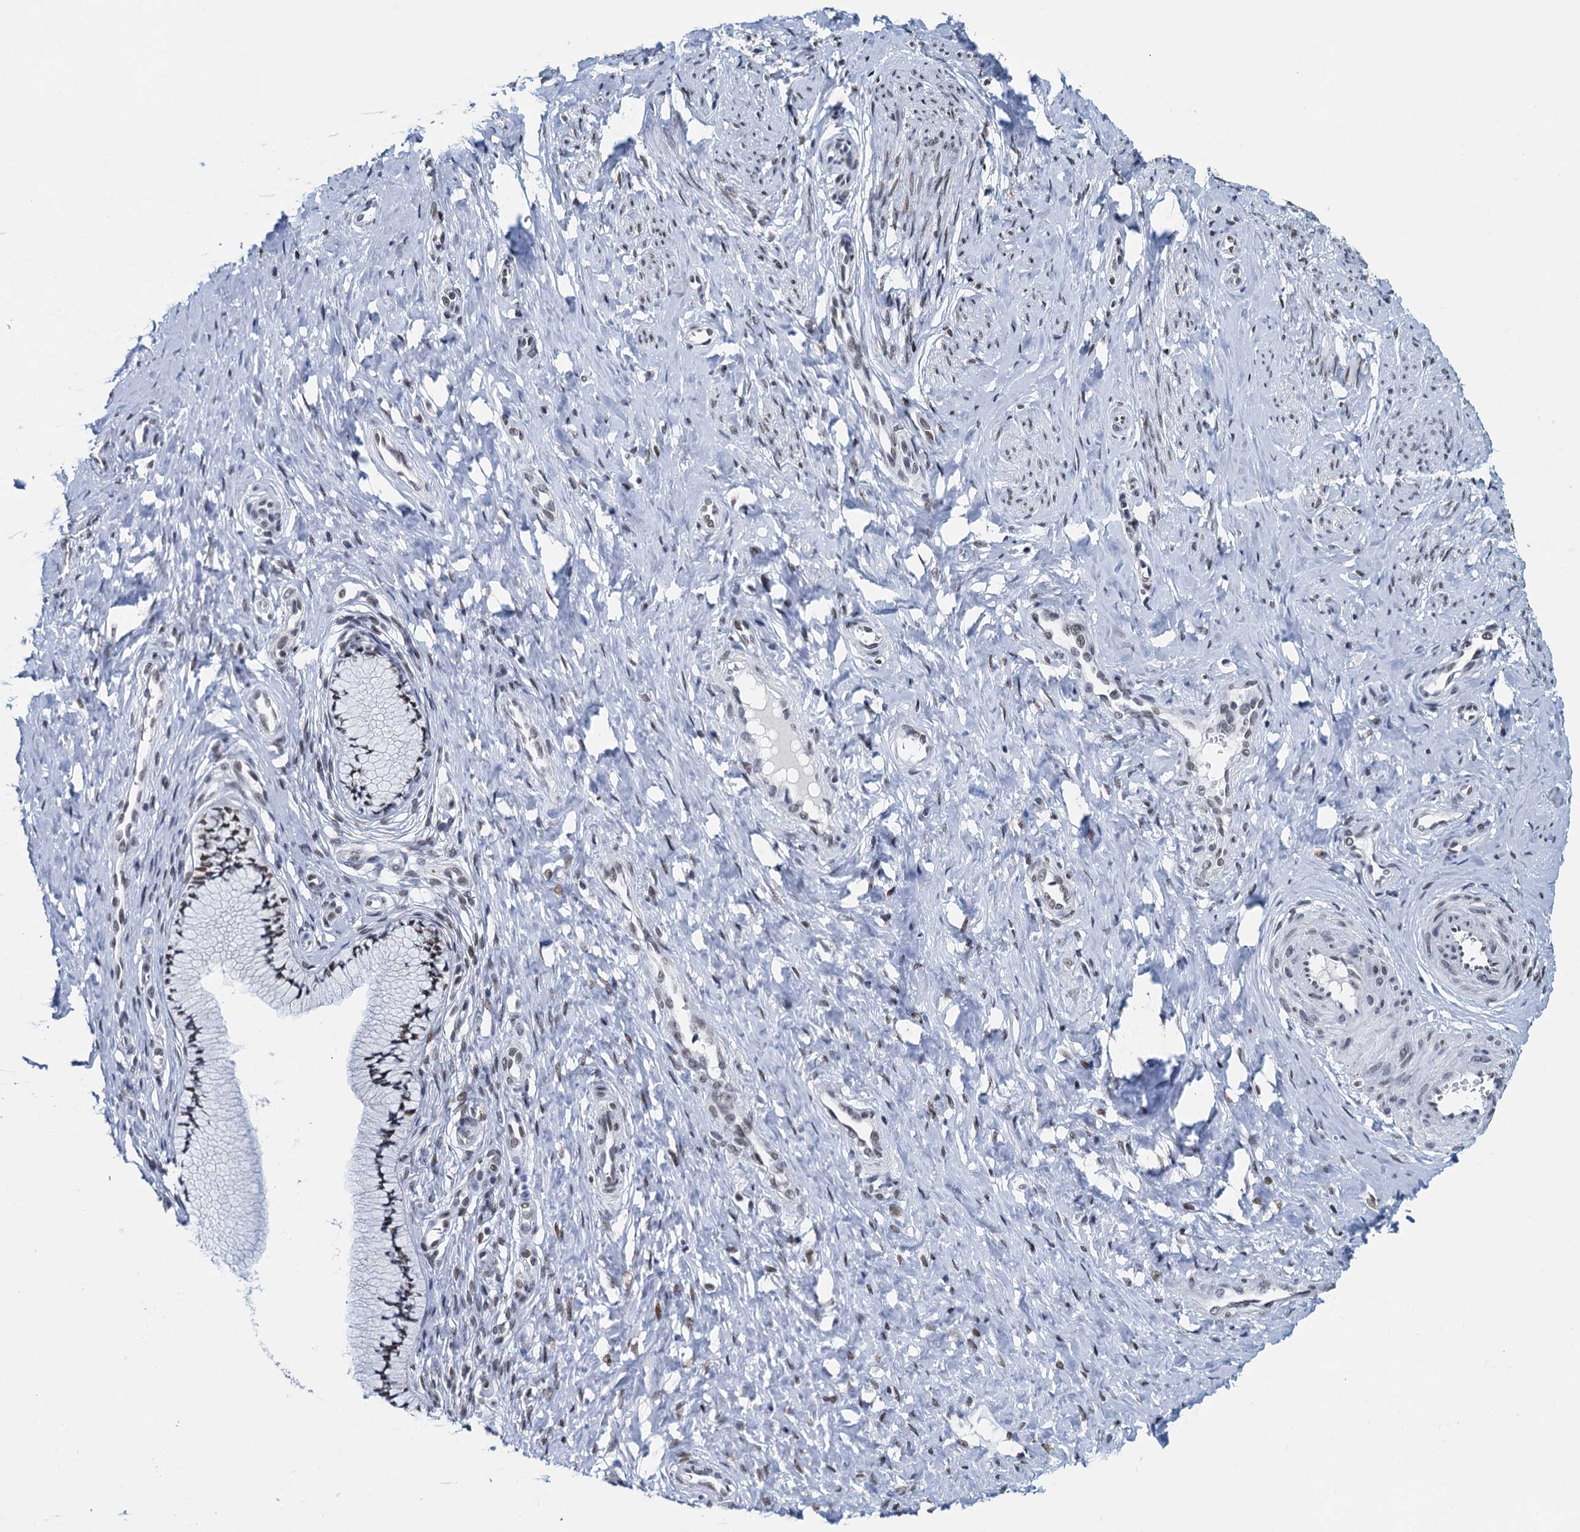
{"staining": {"intensity": "moderate", "quantity": ">75%", "location": "nuclear"}, "tissue": "cervix", "cell_type": "Glandular cells", "image_type": "normal", "snomed": [{"axis": "morphology", "description": "Normal tissue, NOS"}, {"axis": "topography", "description": "Cervix"}], "caption": "Benign cervix exhibits moderate nuclear positivity in about >75% of glandular cells, visualized by immunohistochemistry.", "gene": "HNRNPUL2", "patient": {"sex": "female", "age": 36}}